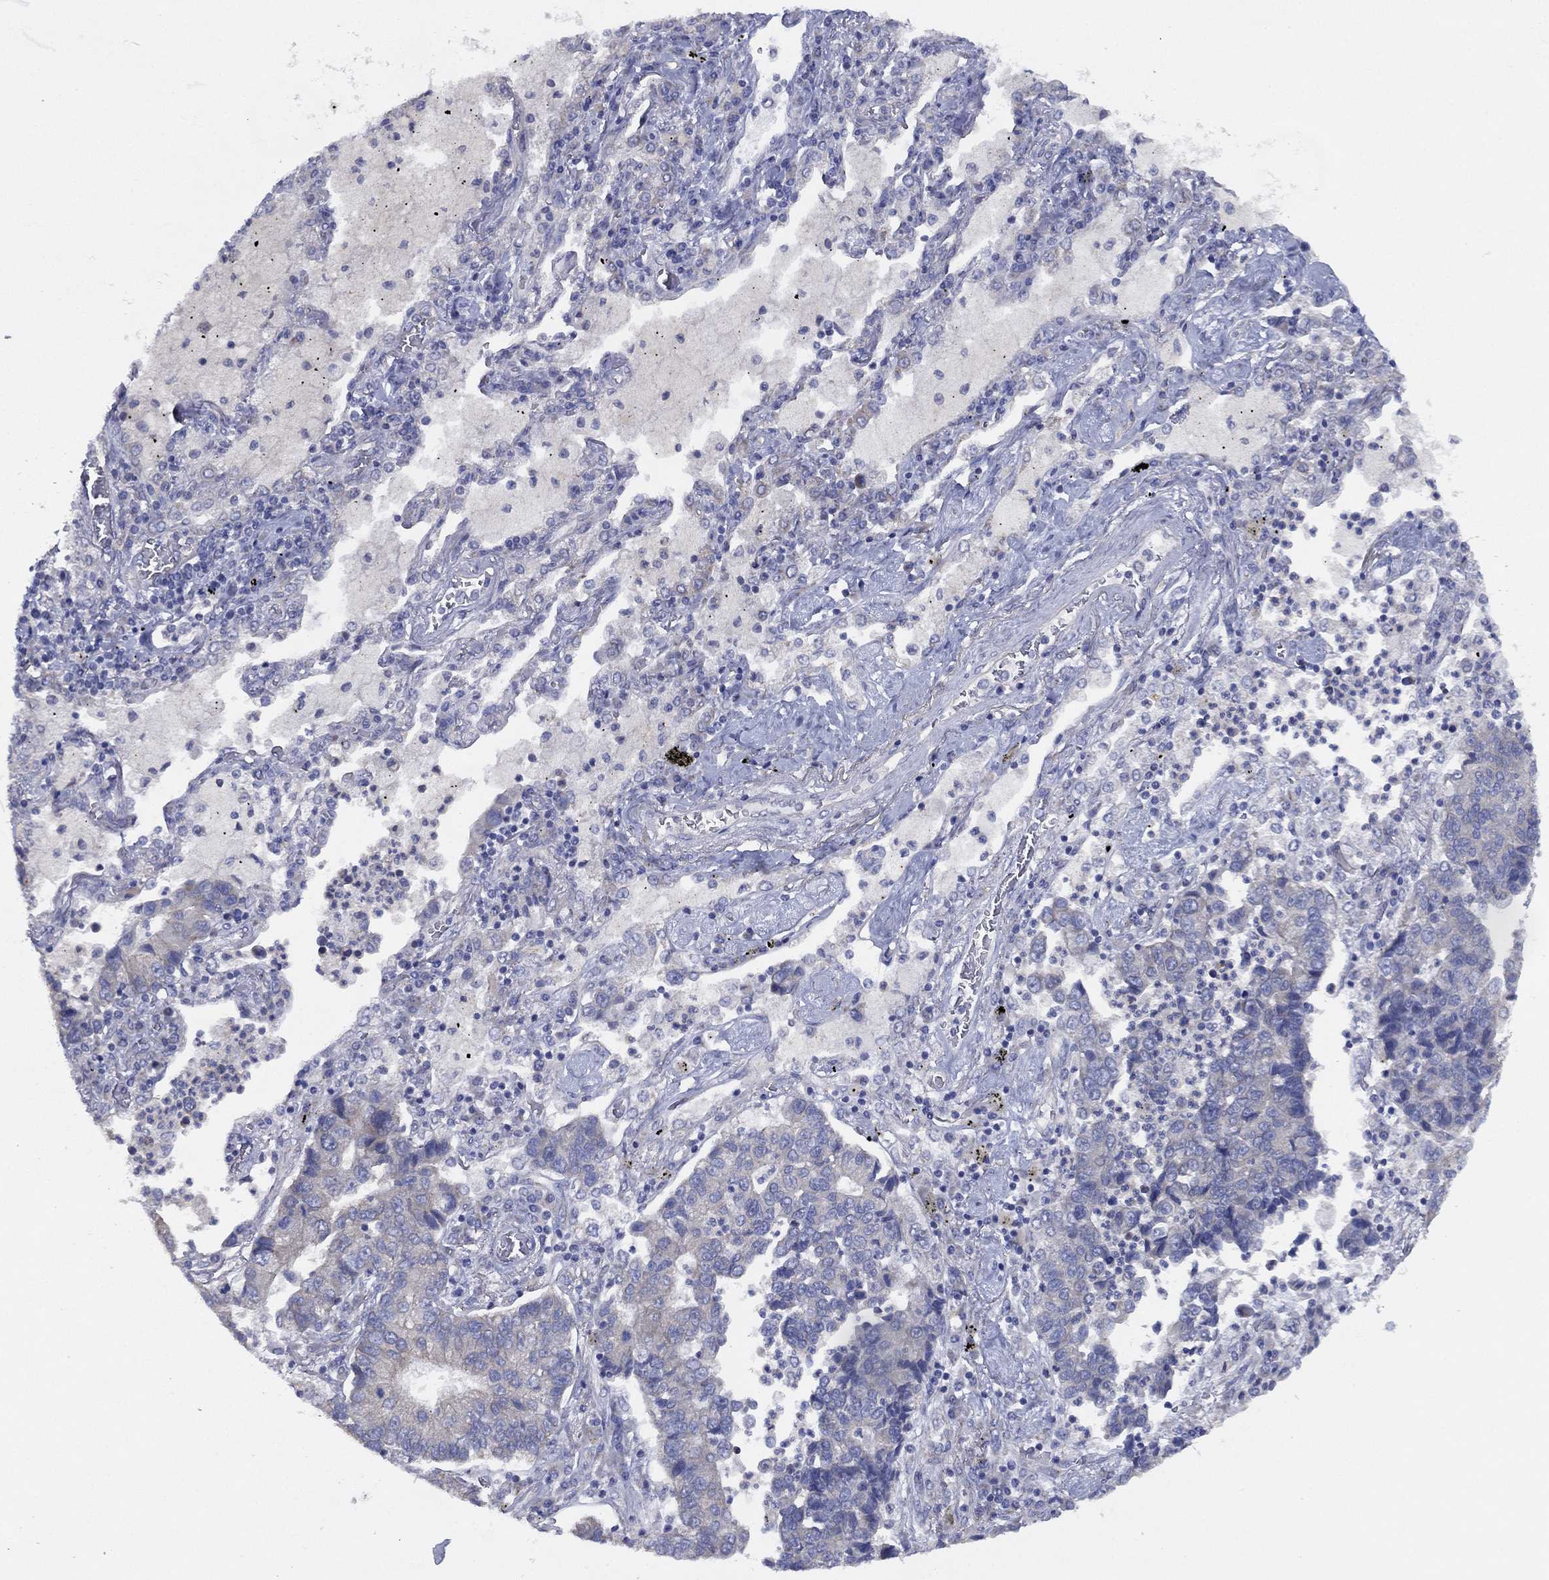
{"staining": {"intensity": "negative", "quantity": "none", "location": "none"}, "tissue": "lung cancer", "cell_type": "Tumor cells", "image_type": "cancer", "snomed": [{"axis": "morphology", "description": "Adenocarcinoma, NOS"}, {"axis": "topography", "description": "Lung"}], "caption": "Tumor cells show no significant staining in lung cancer. (Stains: DAB immunohistochemistry with hematoxylin counter stain, Microscopy: brightfield microscopy at high magnification).", "gene": "ZNF223", "patient": {"sex": "female", "age": 57}}